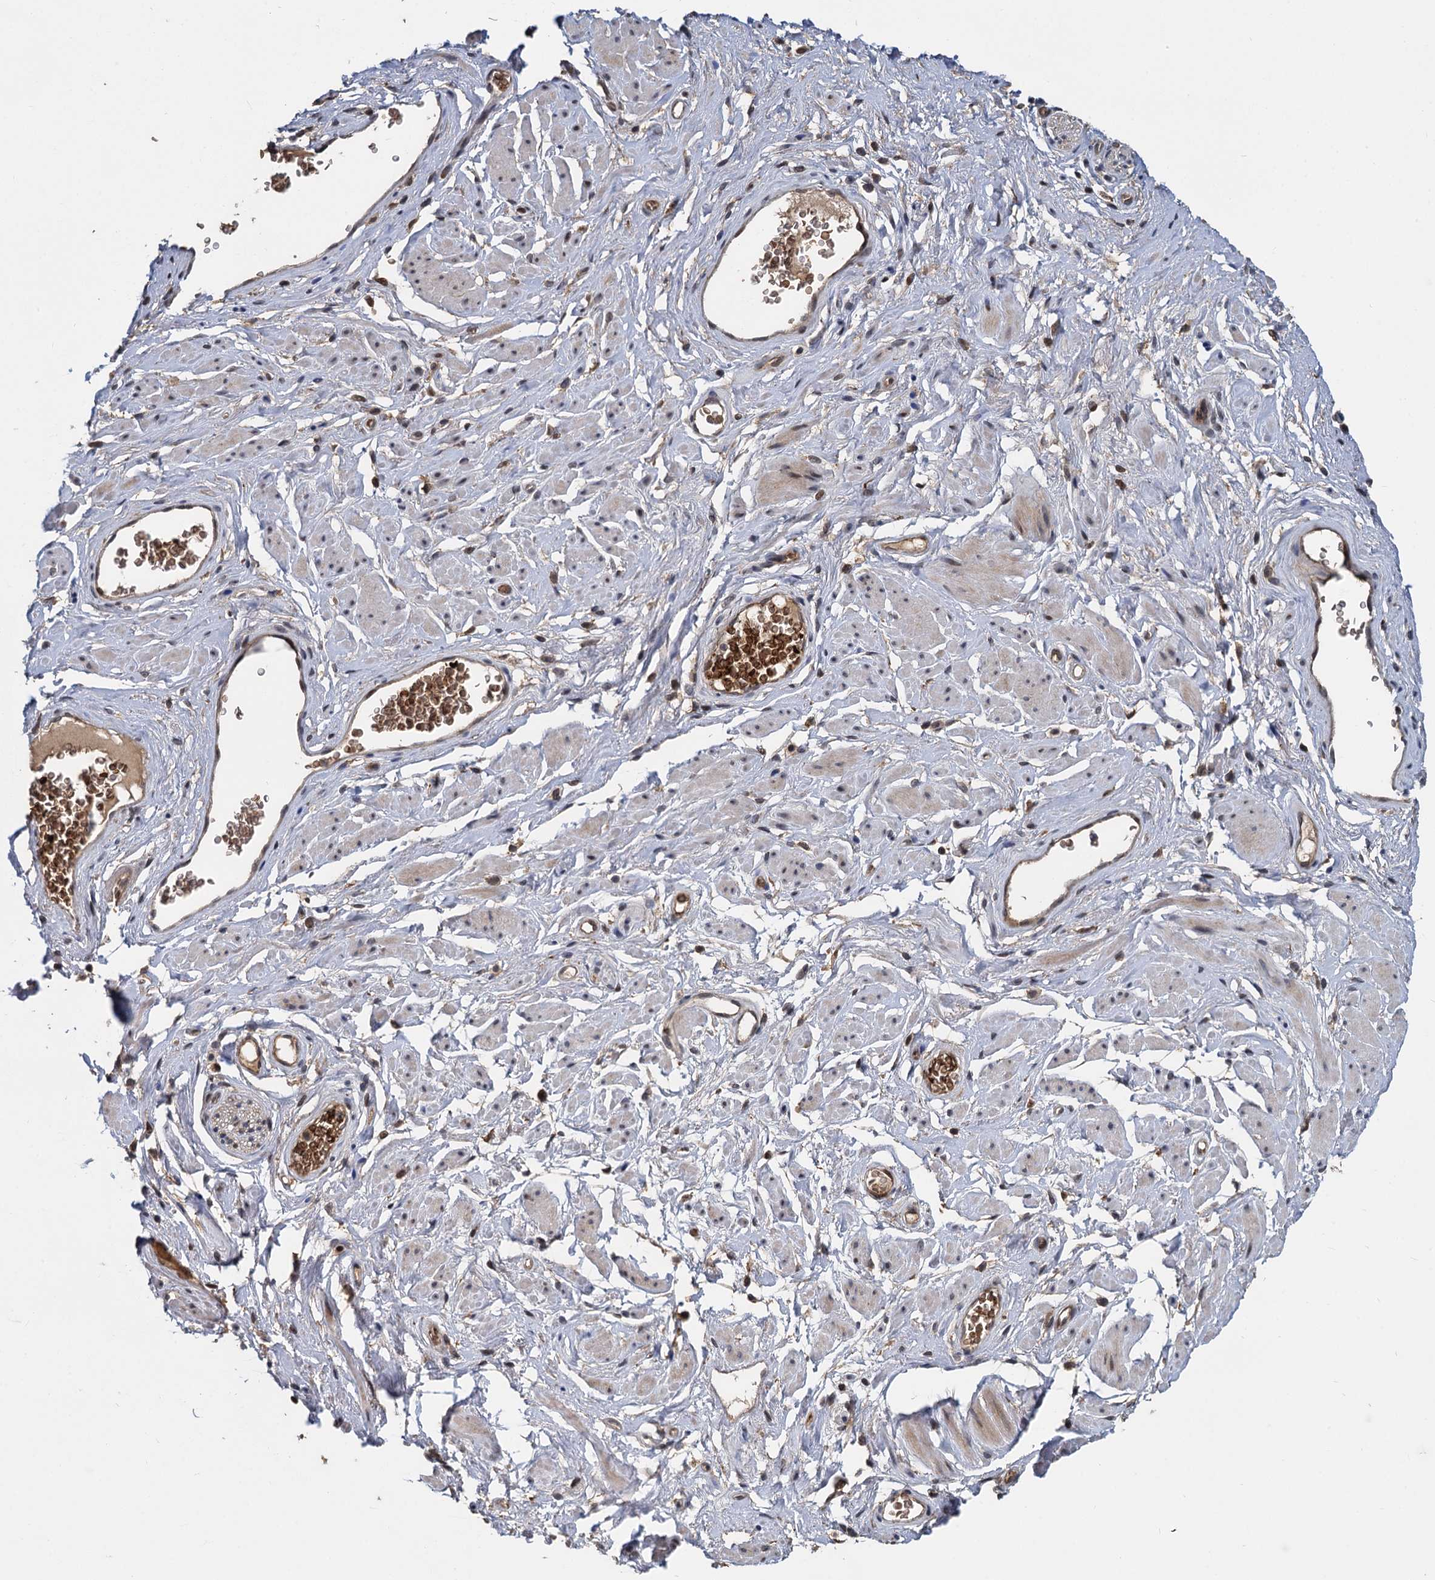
{"staining": {"intensity": "weak", "quantity": "<25%", "location": "nuclear"}, "tissue": "adipose tissue", "cell_type": "Adipocytes", "image_type": "normal", "snomed": [{"axis": "morphology", "description": "Normal tissue, NOS"}, {"axis": "morphology", "description": "Adenocarcinoma, NOS"}, {"axis": "topography", "description": "Rectum"}, {"axis": "topography", "description": "Vagina"}, {"axis": "topography", "description": "Peripheral nerve tissue"}], "caption": "Immunohistochemistry micrograph of unremarkable adipose tissue stained for a protein (brown), which displays no staining in adipocytes. The staining is performed using DAB brown chromogen with nuclei counter-stained in using hematoxylin.", "gene": "FANCI", "patient": {"sex": "female", "age": 71}}